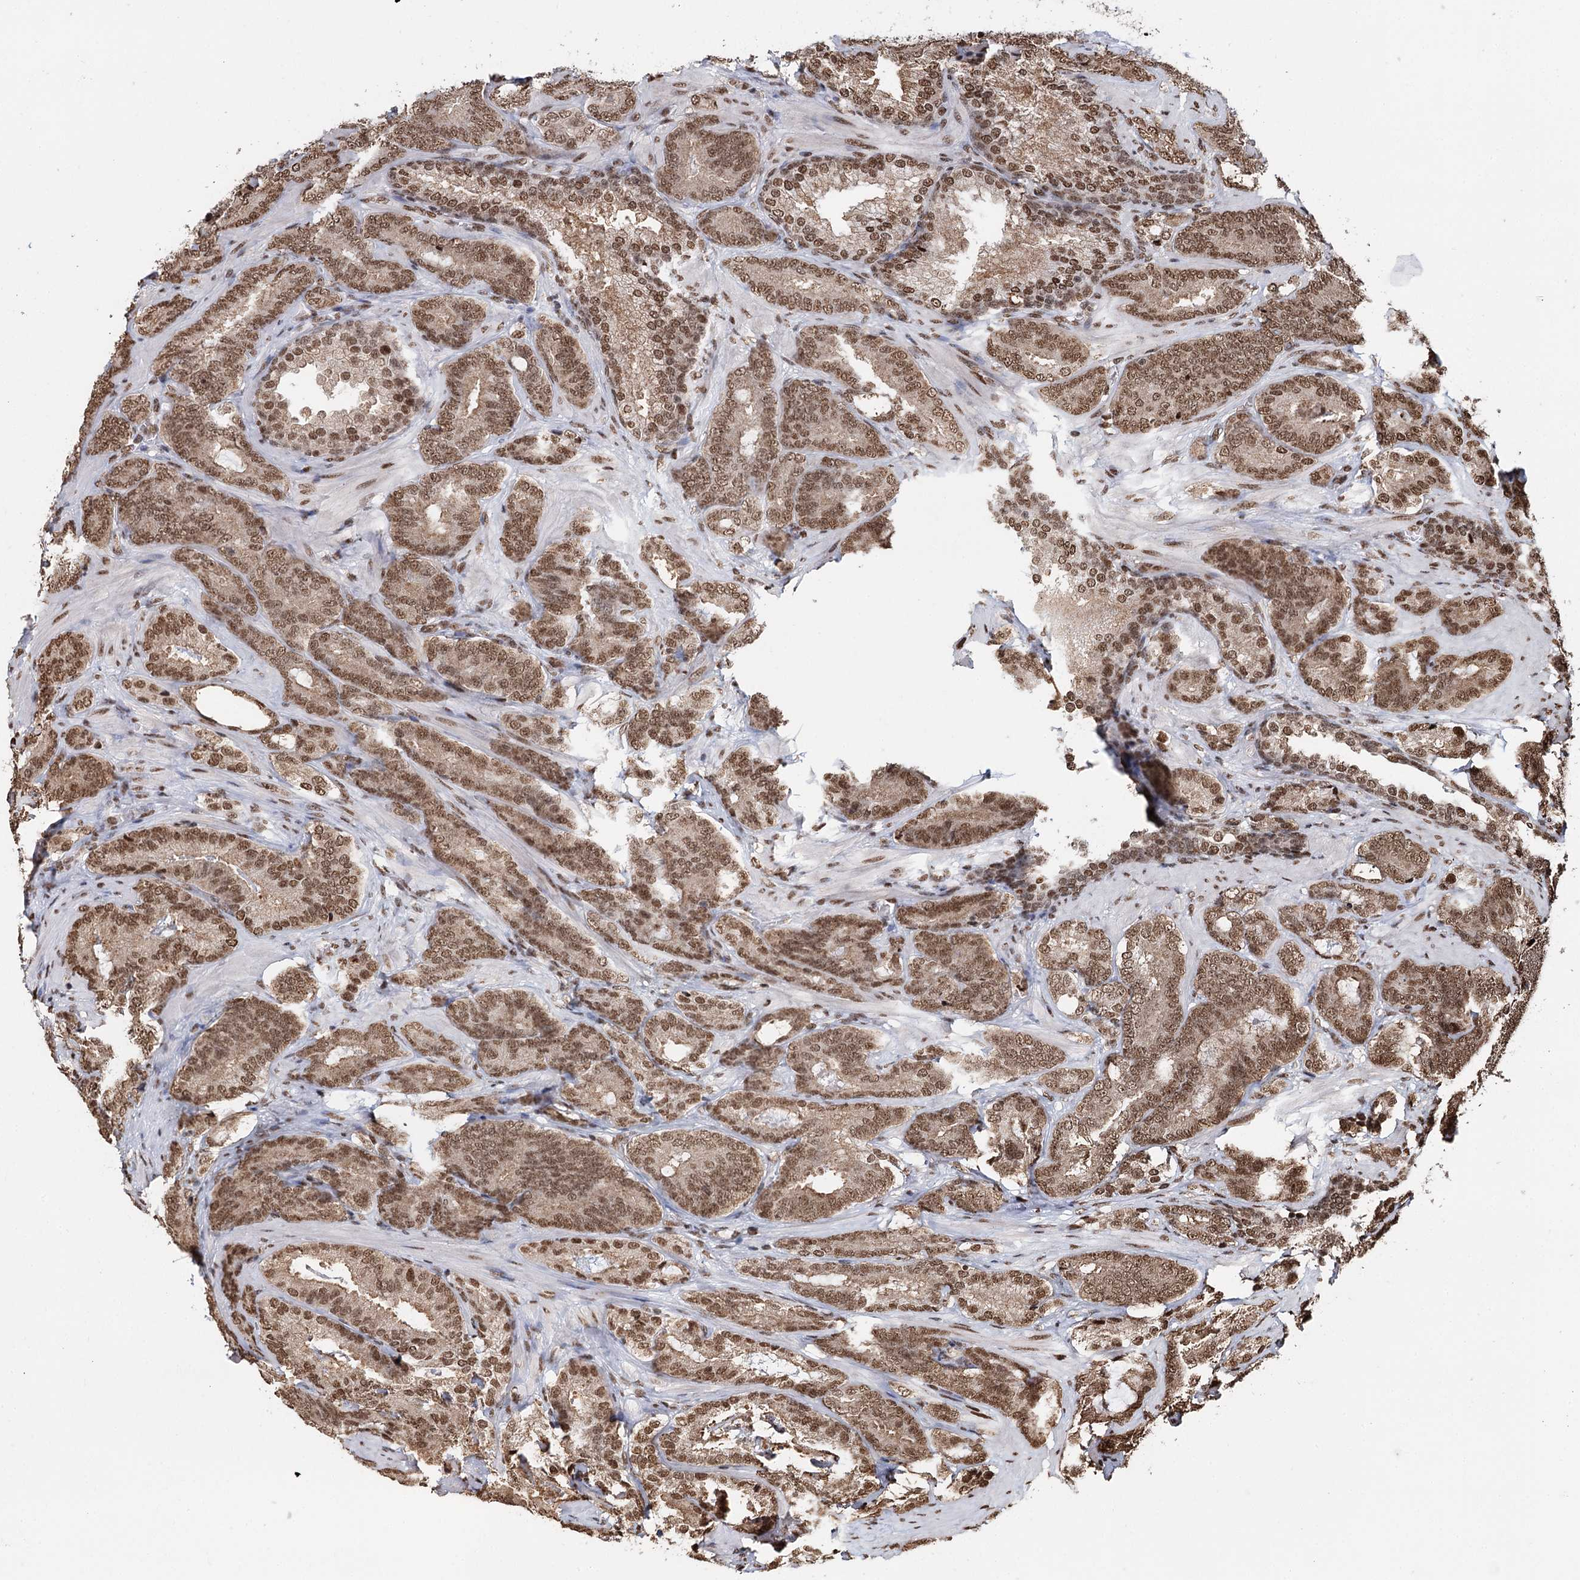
{"staining": {"intensity": "moderate", "quantity": ">75%", "location": "nuclear"}, "tissue": "prostate cancer", "cell_type": "Tumor cells", "image_type": "cancer", "snomed": [{"axis": "morphology", "description": "Adenocarcinoma, Low grade"}, {"axis": "topography", "description": "Prostate"}], "caption": "Human prostate cancer (low-grade adenocarcinoma) stained with a brown dye exhibits moderate nuclear positive expression in approximately >75% of tumor cells.", "gene": "RPS27A", "patient": {"sex": "male", "age": 60}}